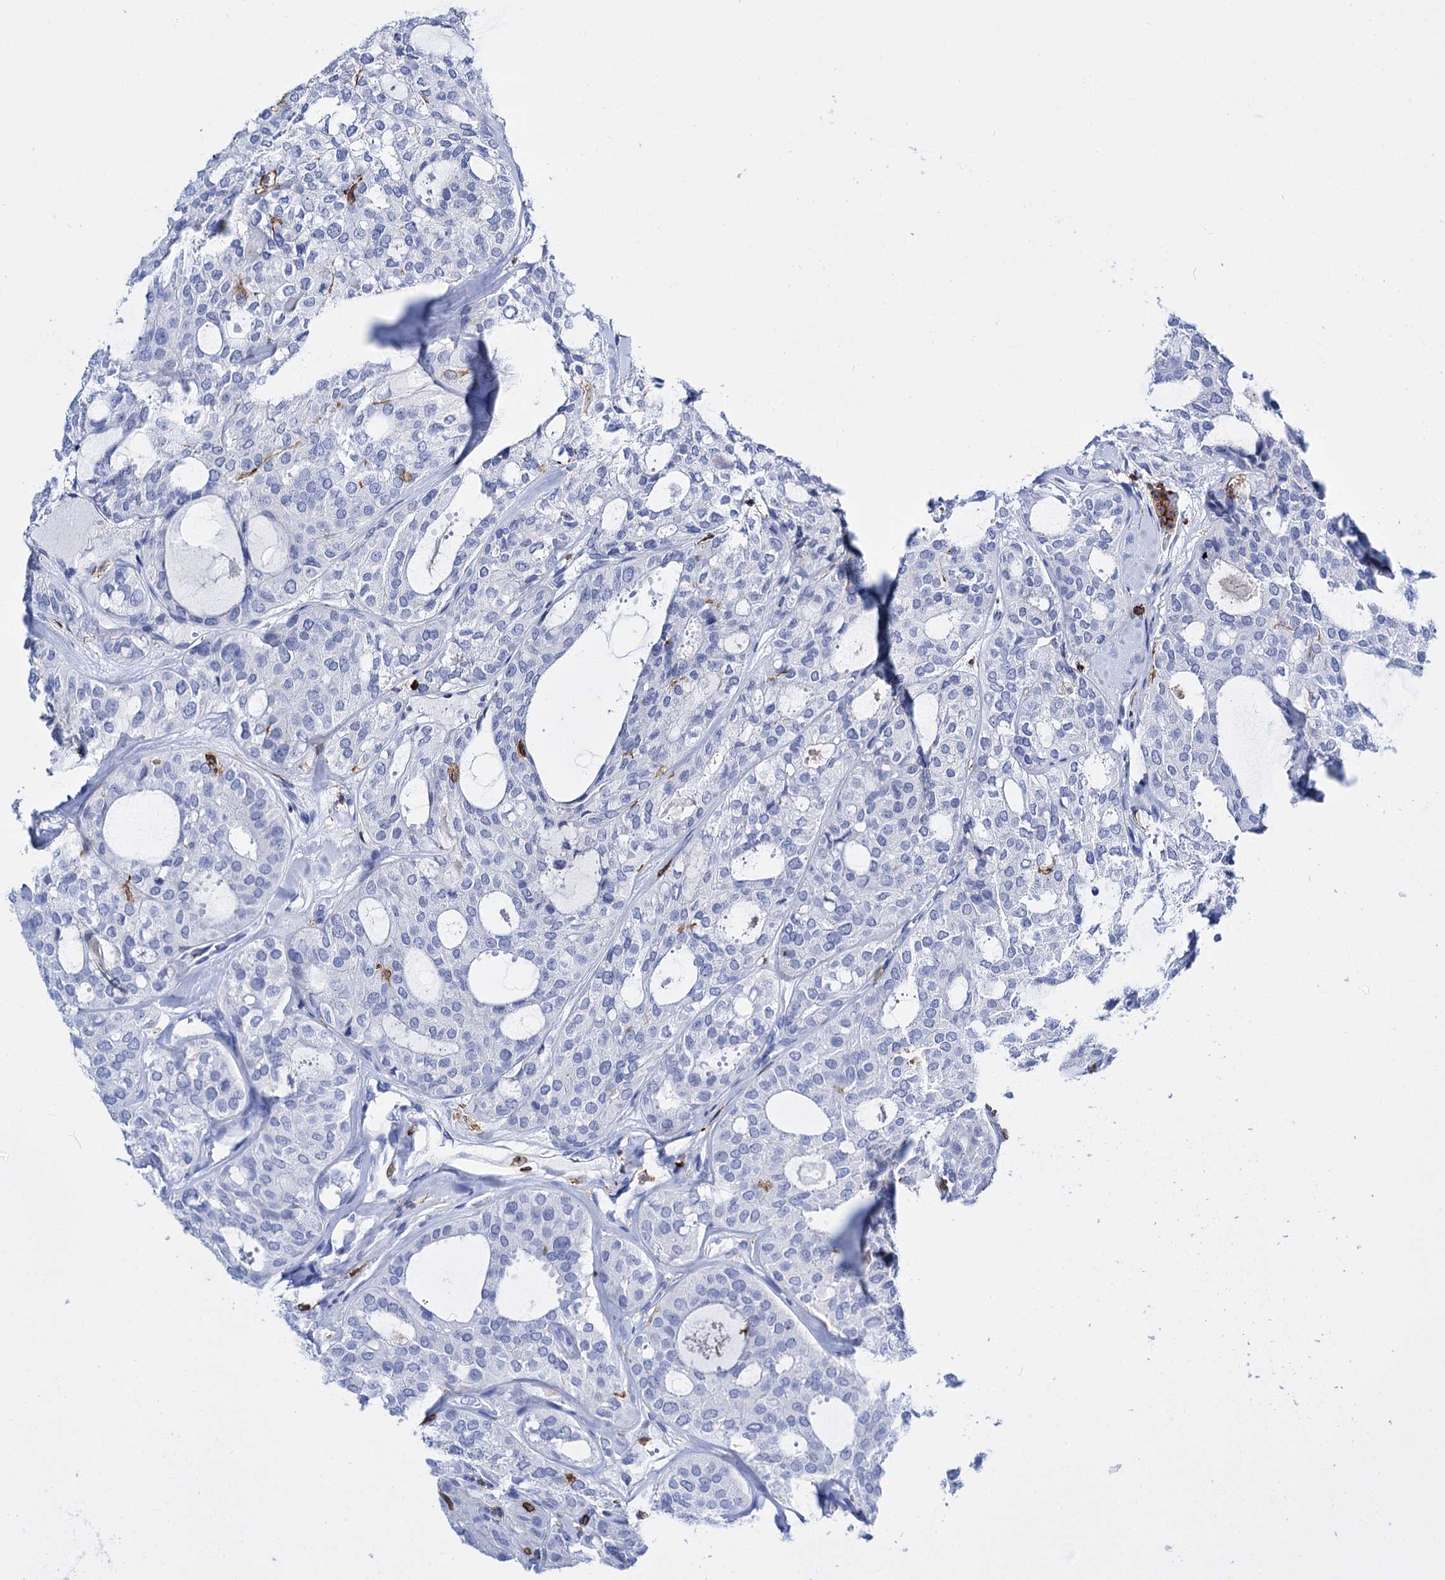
{"staining": {"intensity": "negative", "quantity": "none", "location": "none"}, "tissue": "thyroid cancer", "cell_type": "Tumor cells", "image_type": "cancer", "snomed": [{"axis": "morphology", "description": "Follicular adenoma carcinoma, NOS"}, {"axis": "topography", "description": "Thyroid gland"}], "caption": "An immunohistochemistry (IHC) histopathology image of follicular adenoma carcinoma (thyroid) is shown. There is no staining in tumor cells of follicular adenoma carcinoma (thyroid).", "gene": "DEF6", "patient": {"sex": "male", "age": 75}}